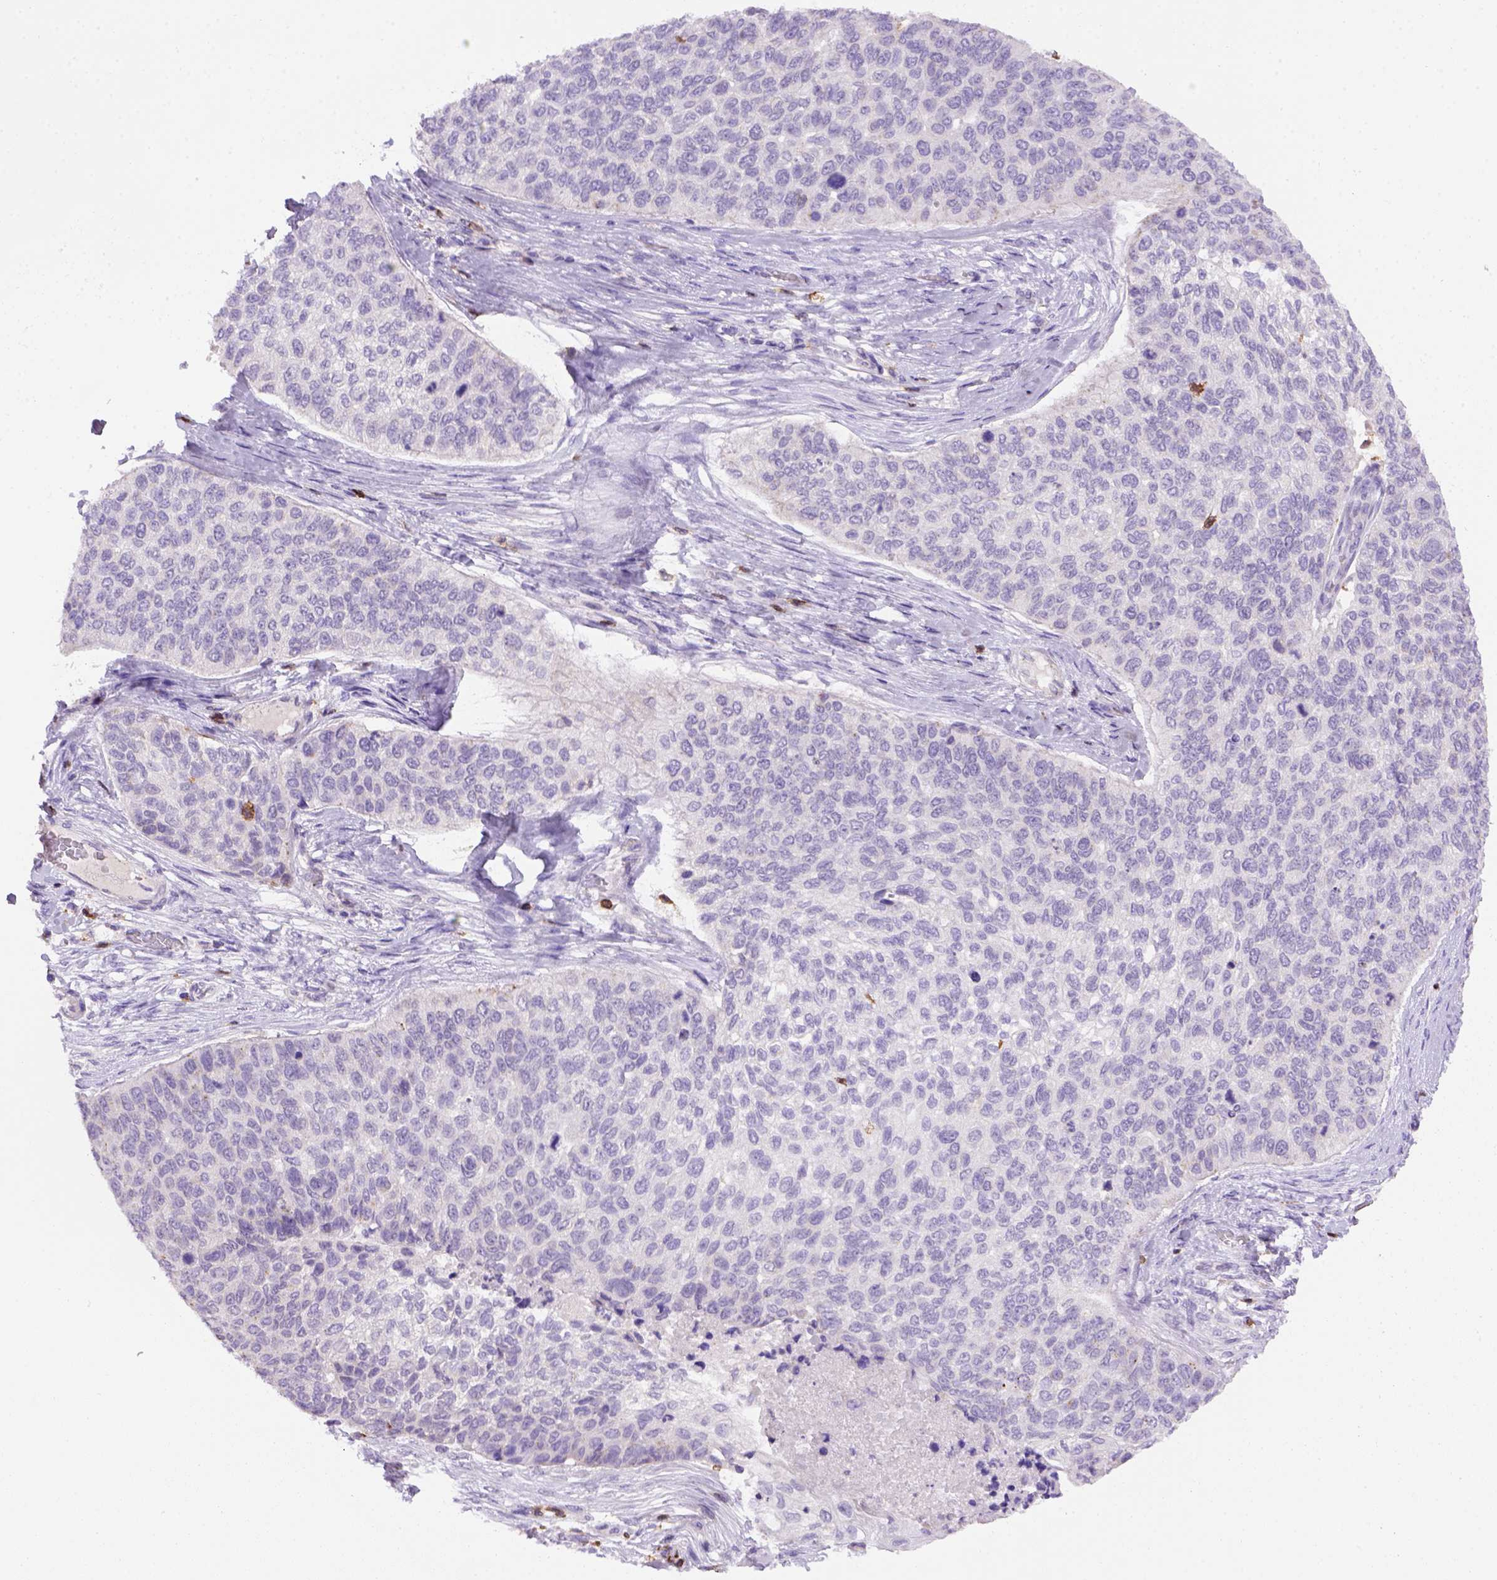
{"staining": {"intensity": "negative", "quantity": "none", "location": "none"}, "tissue": "lung cancer", "cell_type": "Tumor cells", "image_type": "cancer", "snomed": [{"axis": "morphology", "description": "Squamous cell carcinoma, NOS"}, {"axis": "topography", "description": "Lung"}], "caption": "An image of lung cancer (squamous cell carcinoma) stained for a protein shows no brown staining in tumor cells.", "gene": "CD3E", "patient": {"sex": "male", "age": 69}}